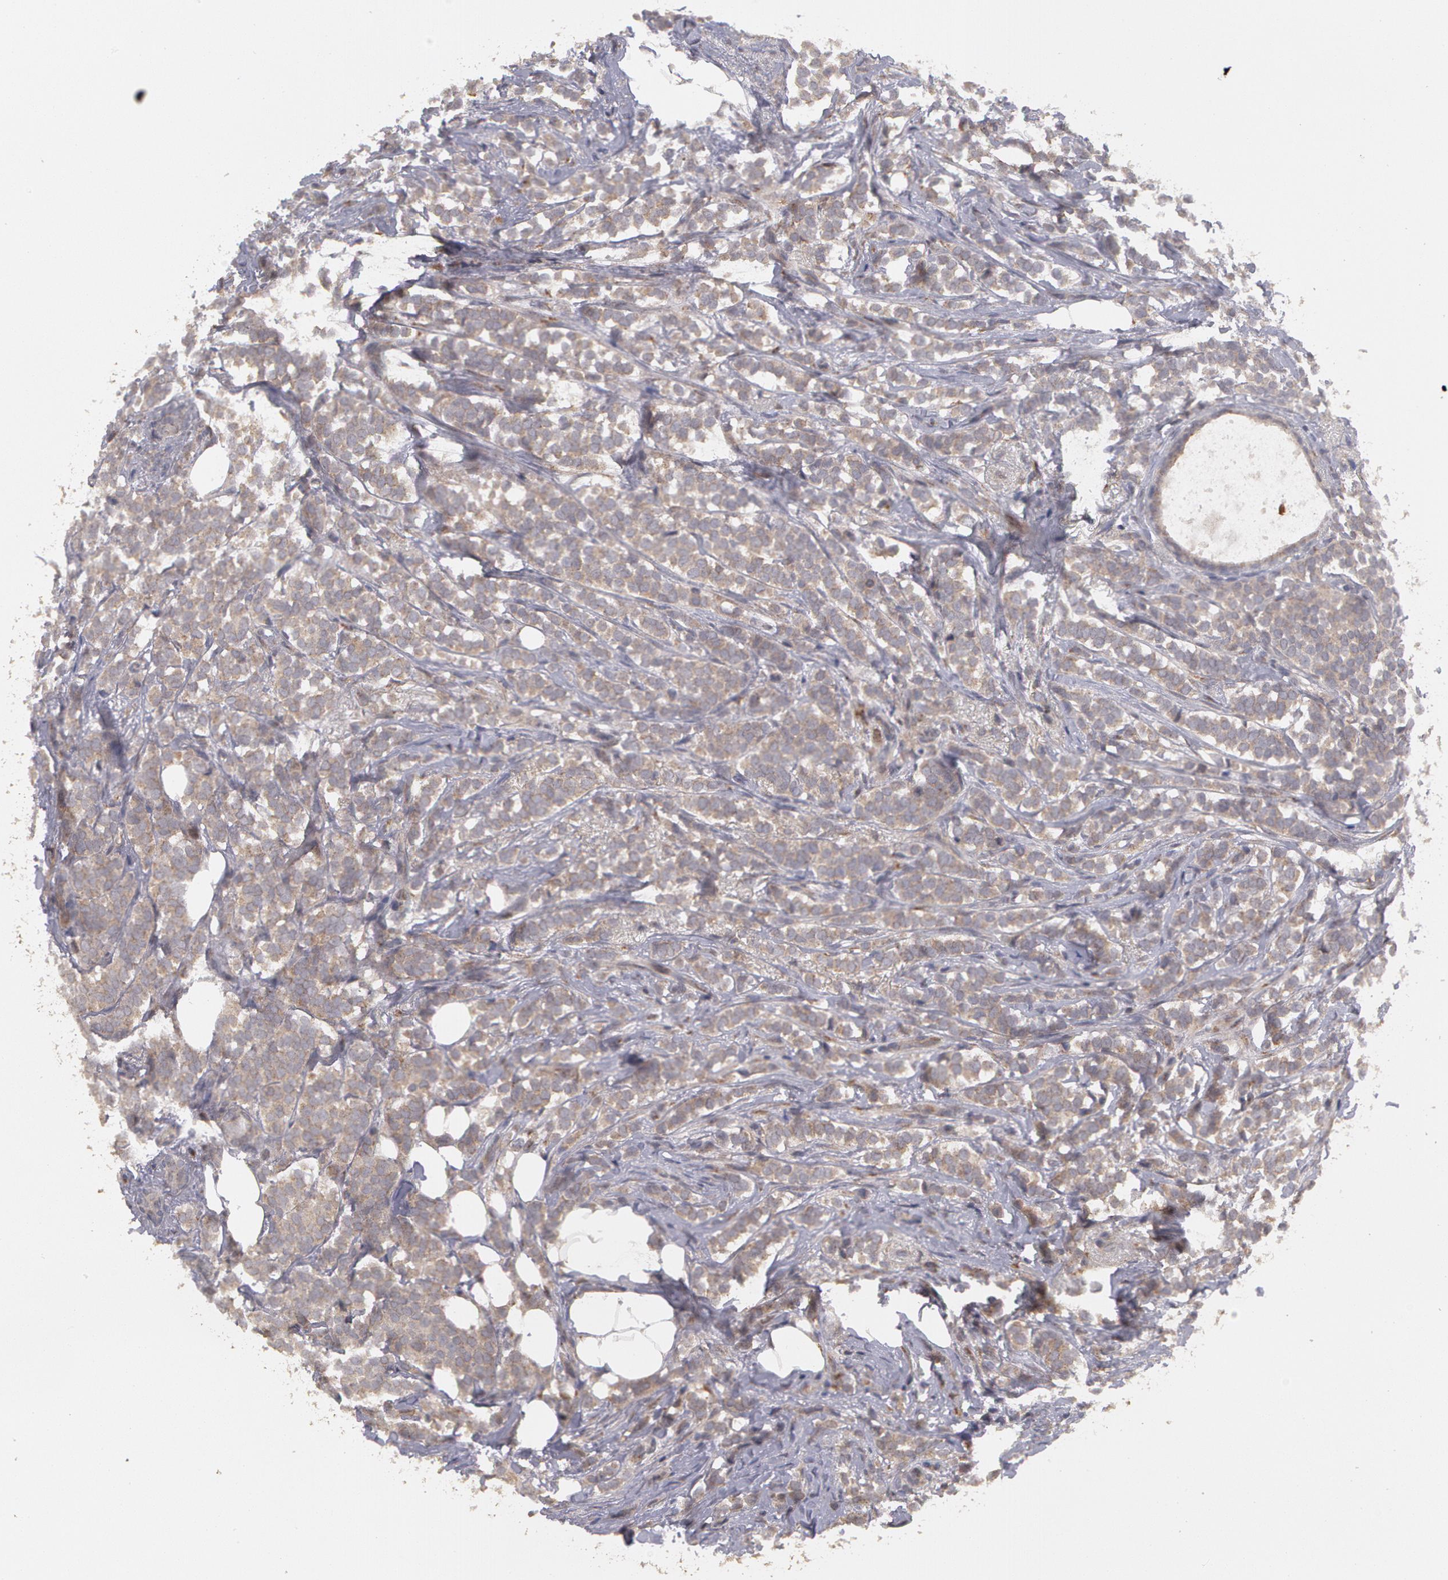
{"staining": {"intensity": "negative", "quantity": "none", "location": "none"}, "tissue": "breast cancer", "cell_type": "Tumor cells", "image_type": "cancer", "snomed": [{"axis": "morphology", "description": "Lobular carcinoma"}, {"axis": "topography", "description": "Breast"}], "caption": "Tumor cells are negative for brown protein staining in lobular carcinoma (breast). (Brightfield microscopy of DAB immunohistochemistry at high magnification).", "gene": "STX5", "patient": {"sex": "female", "age": 56}}